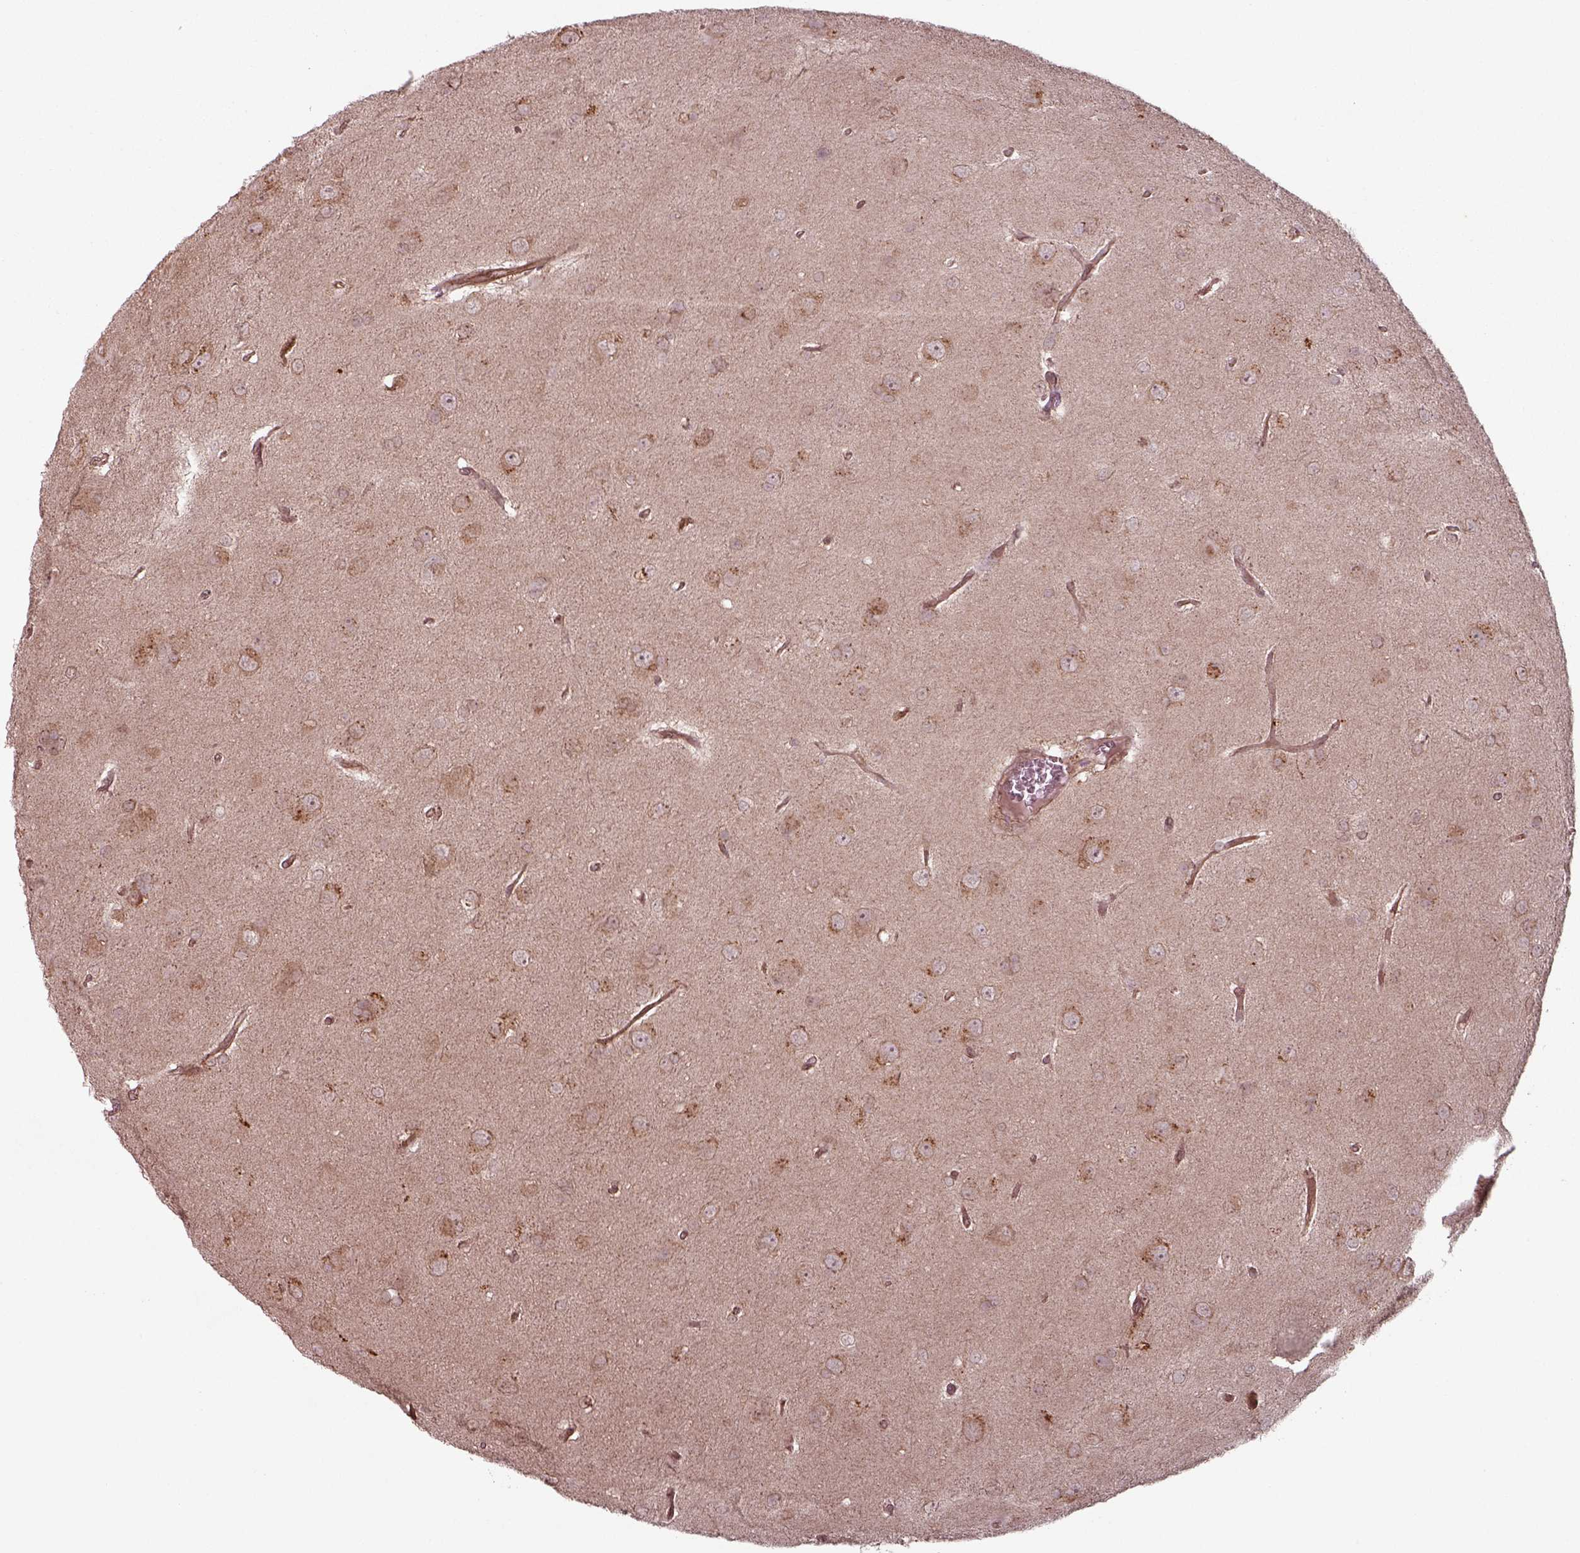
{"staining": {"intensity": "moderate", "quantity": ">75%", "location": "cytoplasmic/membranous"}, "tissue": "glioma", "cell_type": "Tumor cells", "image_type": "cancer", "snomed": [{"axis": "morphology", "description": "Glioma, malignant, Low grade"}, {"axis": "topography", "description": "Brain"}], "caption": "Glioma tissue exhibits moderate cytoplasmic/membranous positivity in approximately >75% of tumor cells, visualized by immunohistochemistry. Nuclei are stained in blue.", "gene": "CHMP3", "patient": {"sex": "male", "age": 58}}